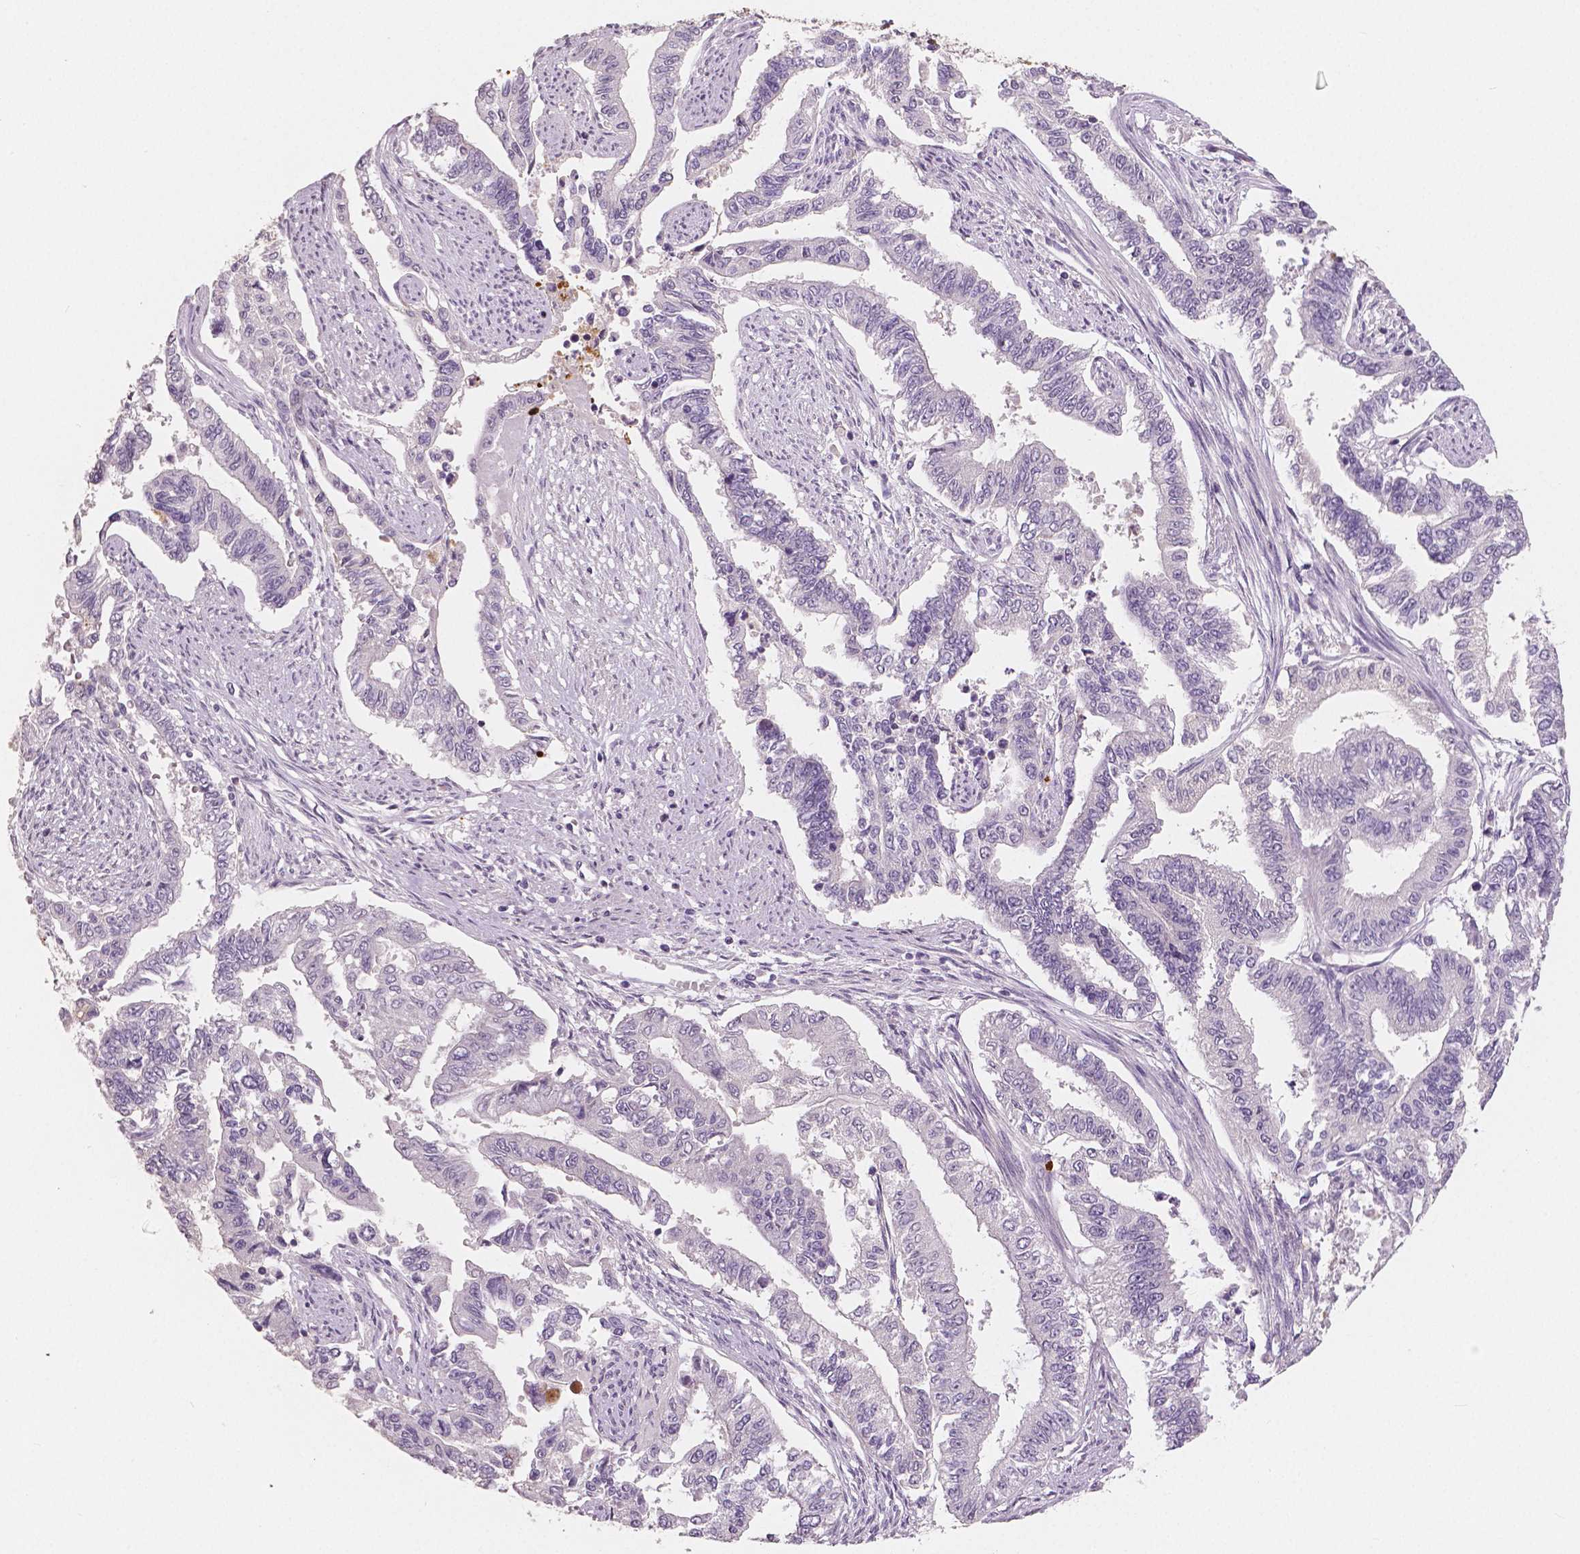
{"staining": {"intensity": "negative", "quantity": "none", "location": "none"}, "tissue": "endometrial cancer", "cell_type": "Tumor cells", "image_type": "cancer", "snomed": [{"axis": "morphology", "description": "Adenocarcinoma, NOS"}, {"axis": "topography", "description": "Uterus"}], "caption": "Tumor cells are negative for protein expression in human endometrial adenocarcinoma. The staining is performed using DAB (3,3'-diaminobenzidine) brown chromogen with nuclei counter-stained in using hematoxylin.", "gene": "APOA4", "patient": {"sex": "female", "age": 59}}